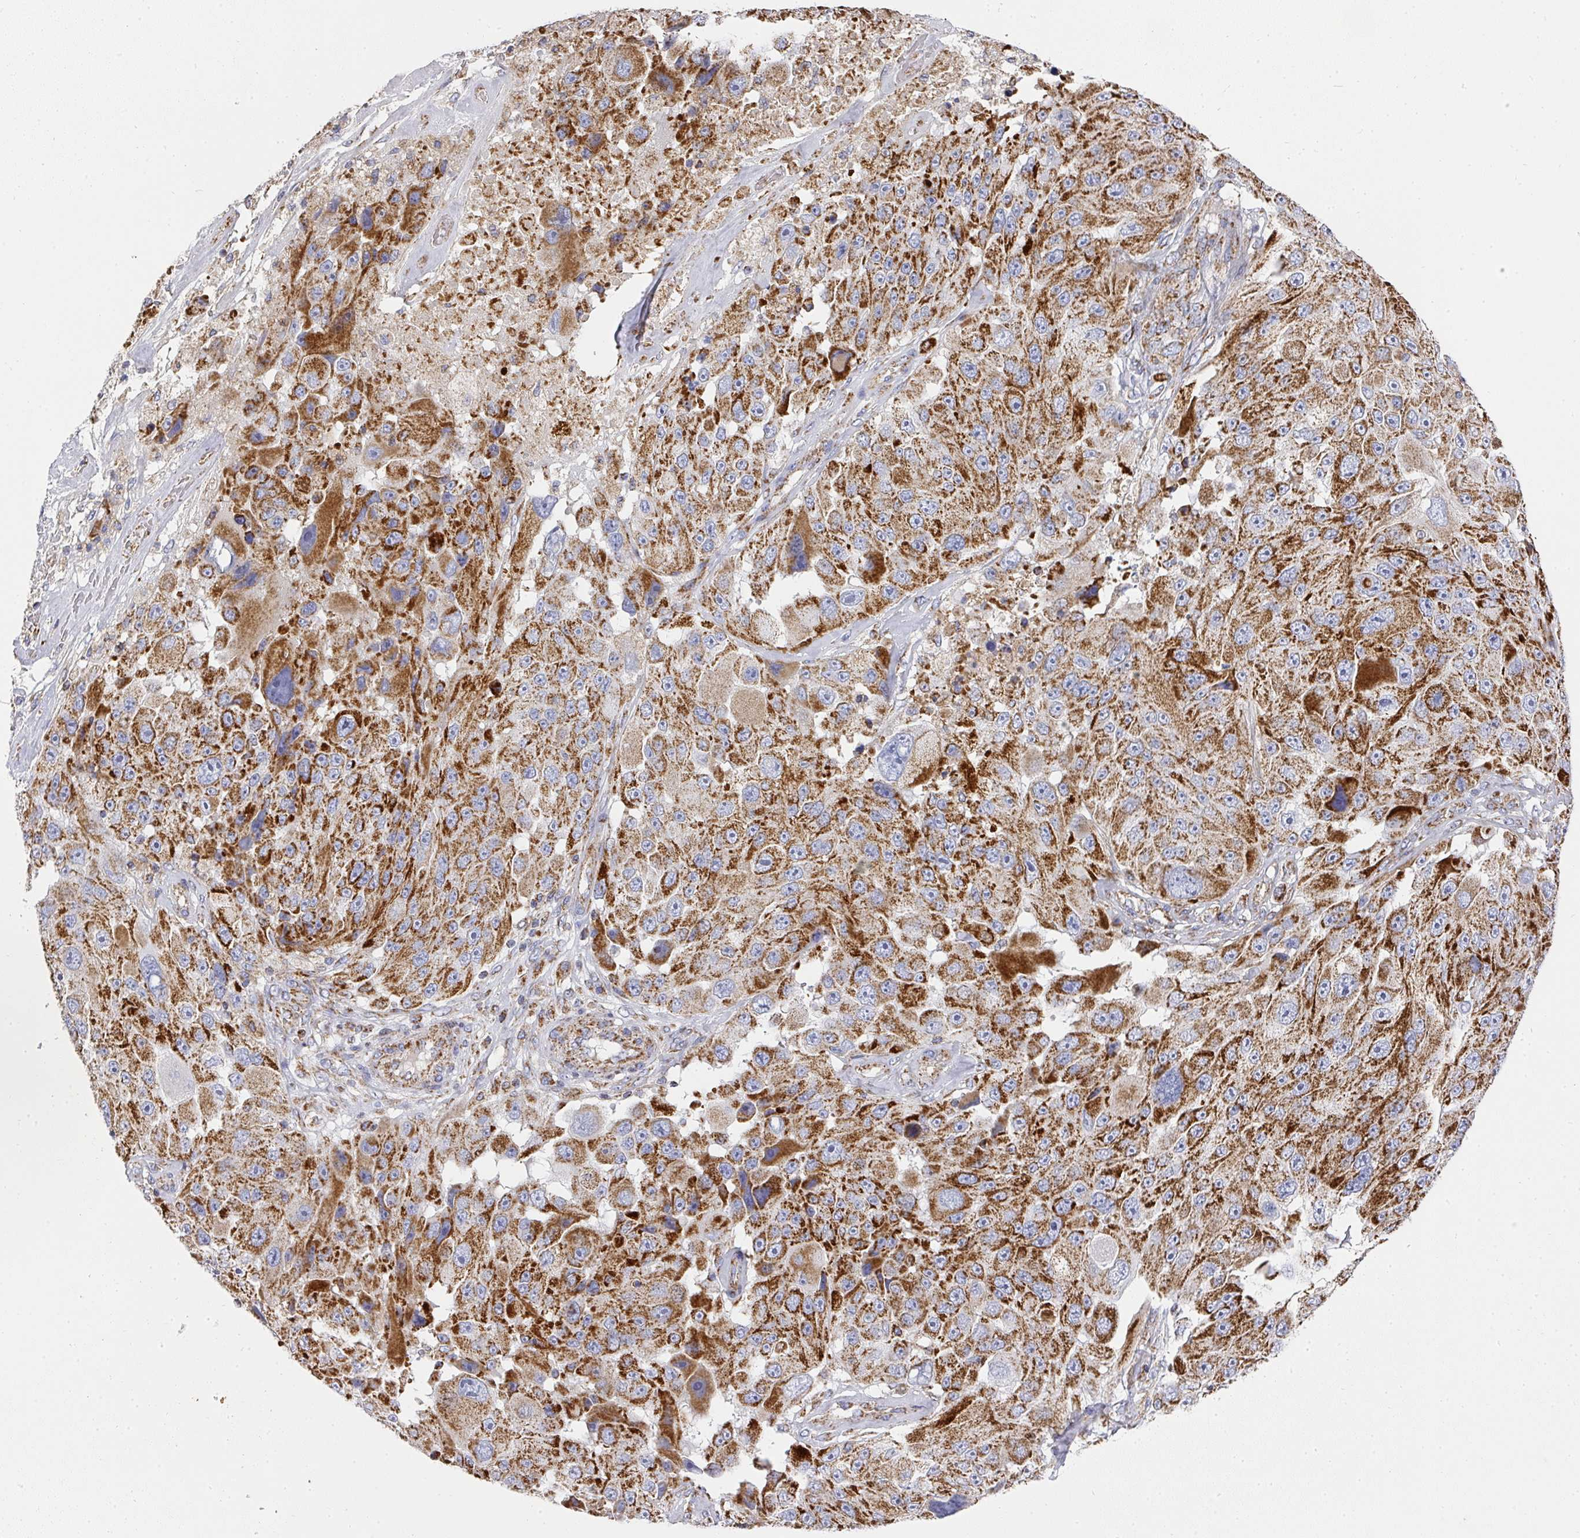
{"staining": {"intensity": "strong", "quantity": ">75%", "location": "cytoplasmic/membranous"}, "tissue": "melanoma", "cell_type": "Tumor cells", "image_type": "cancer", "snomed": [{"axis": "morphology", "description": "Malignant melanoma, Metastatic site"}, {"axis": "topography", "description": "Lymph node"}], "caption": "Immunohistochemistry (IHC) of malignant melanoma (metastatic site) shows high levels of strong cytoplasmic/membranous positivity in approximately >75% of tumor cells.", "gene": "UQCRFS1", "patient": {"sex": "male", "age": 62}}